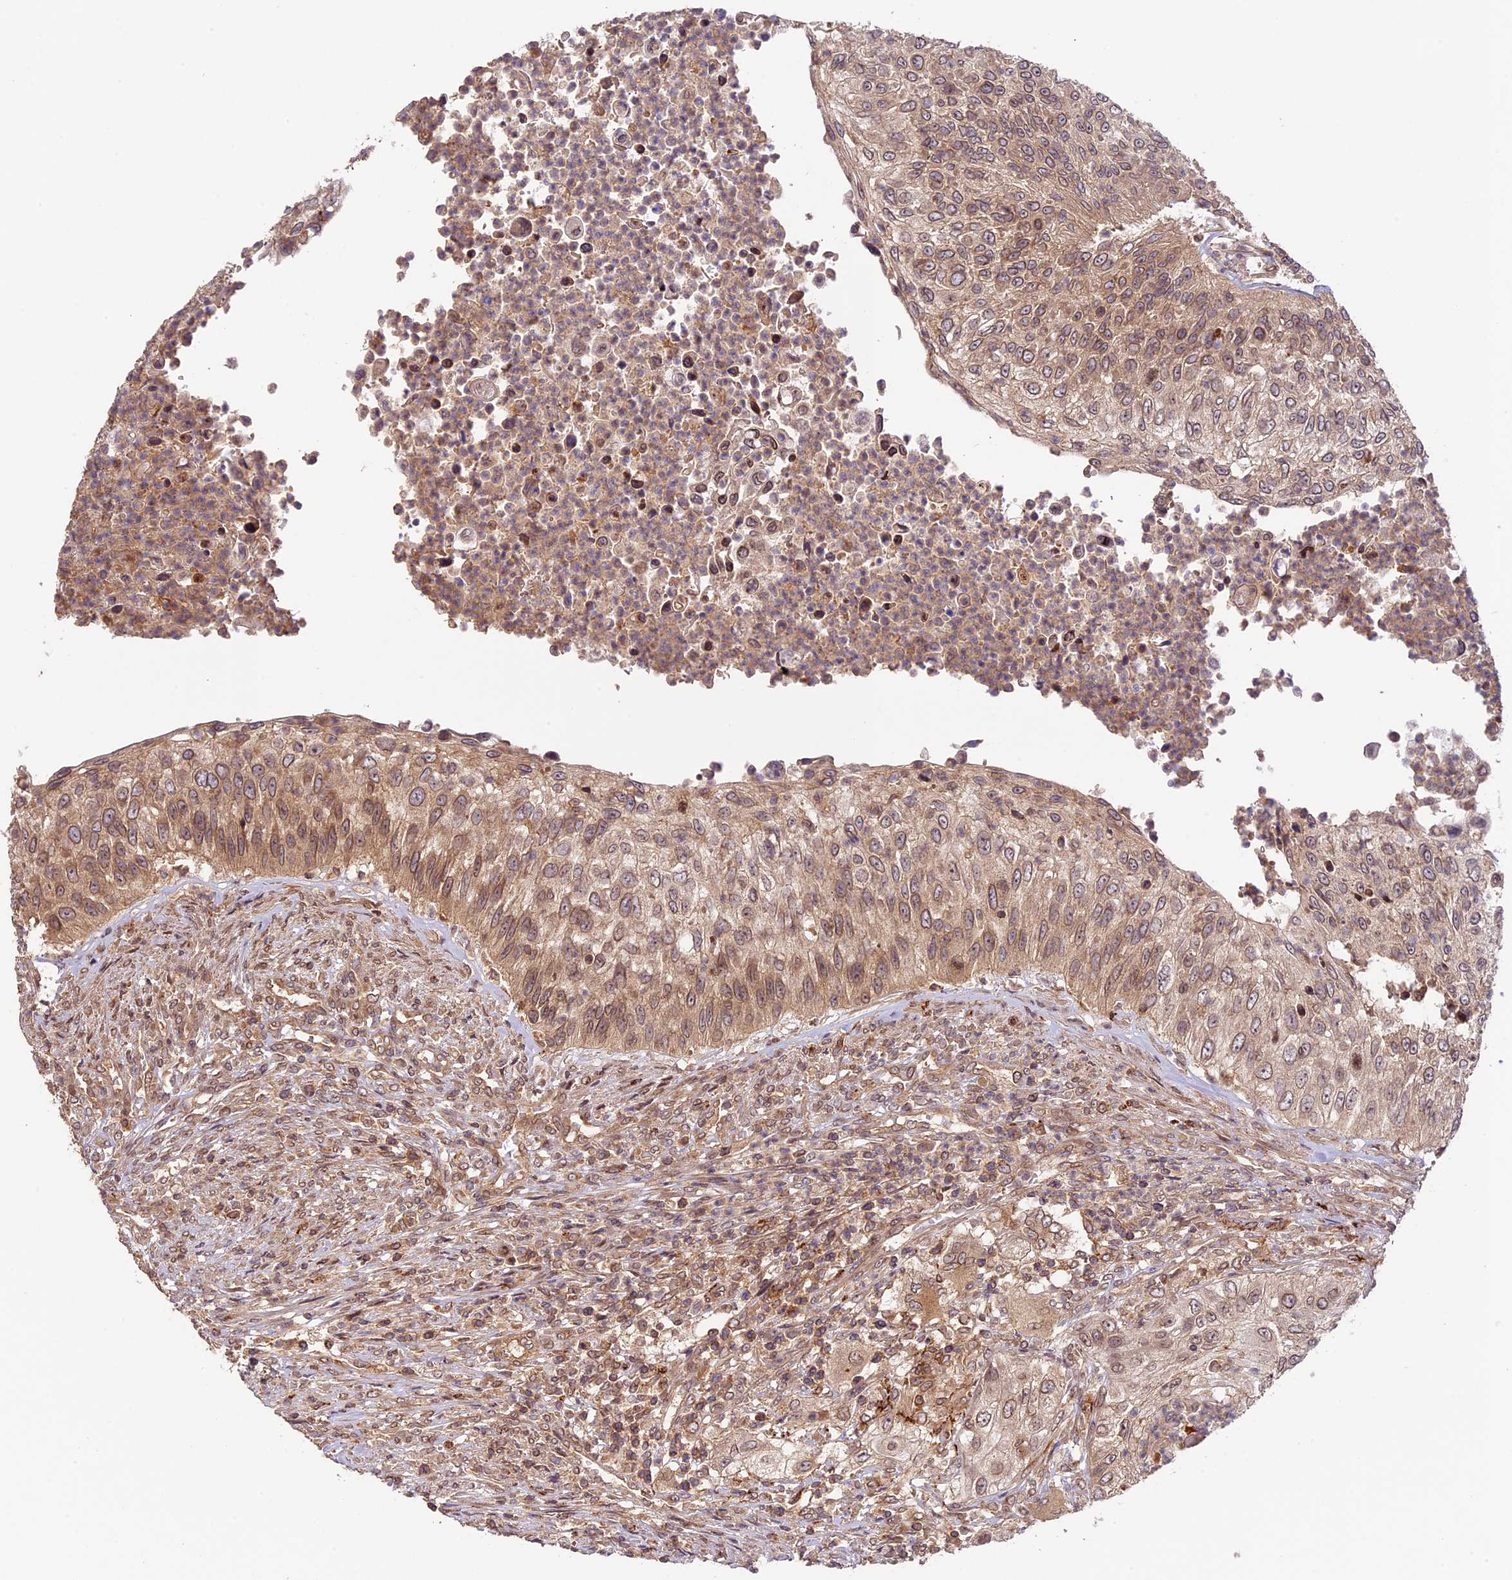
{"staining": {"intensity": "moderate", "quantity": "25%-75%", "location": "cytoplasmic/membranous,nuclear"}, "tissue": "urothelial cancer", "cell_type": "Tumor cells", "image_type": "cancer", "snomed": [{"axis": "morphology", "description": "Urothelial carcinoma, High grade"}, {"axis": "topography", "description": "Urinary bladder"}], "caption": "Protein staining by immunohistochemistry (IHC) shows moderate cytoplasmic/membranous and nuclear expression in approximately 25%-75% of tumor cells in urothelial cancer.", "gene": "DGKH", "patient": {"sex": "female", "age": 60}}